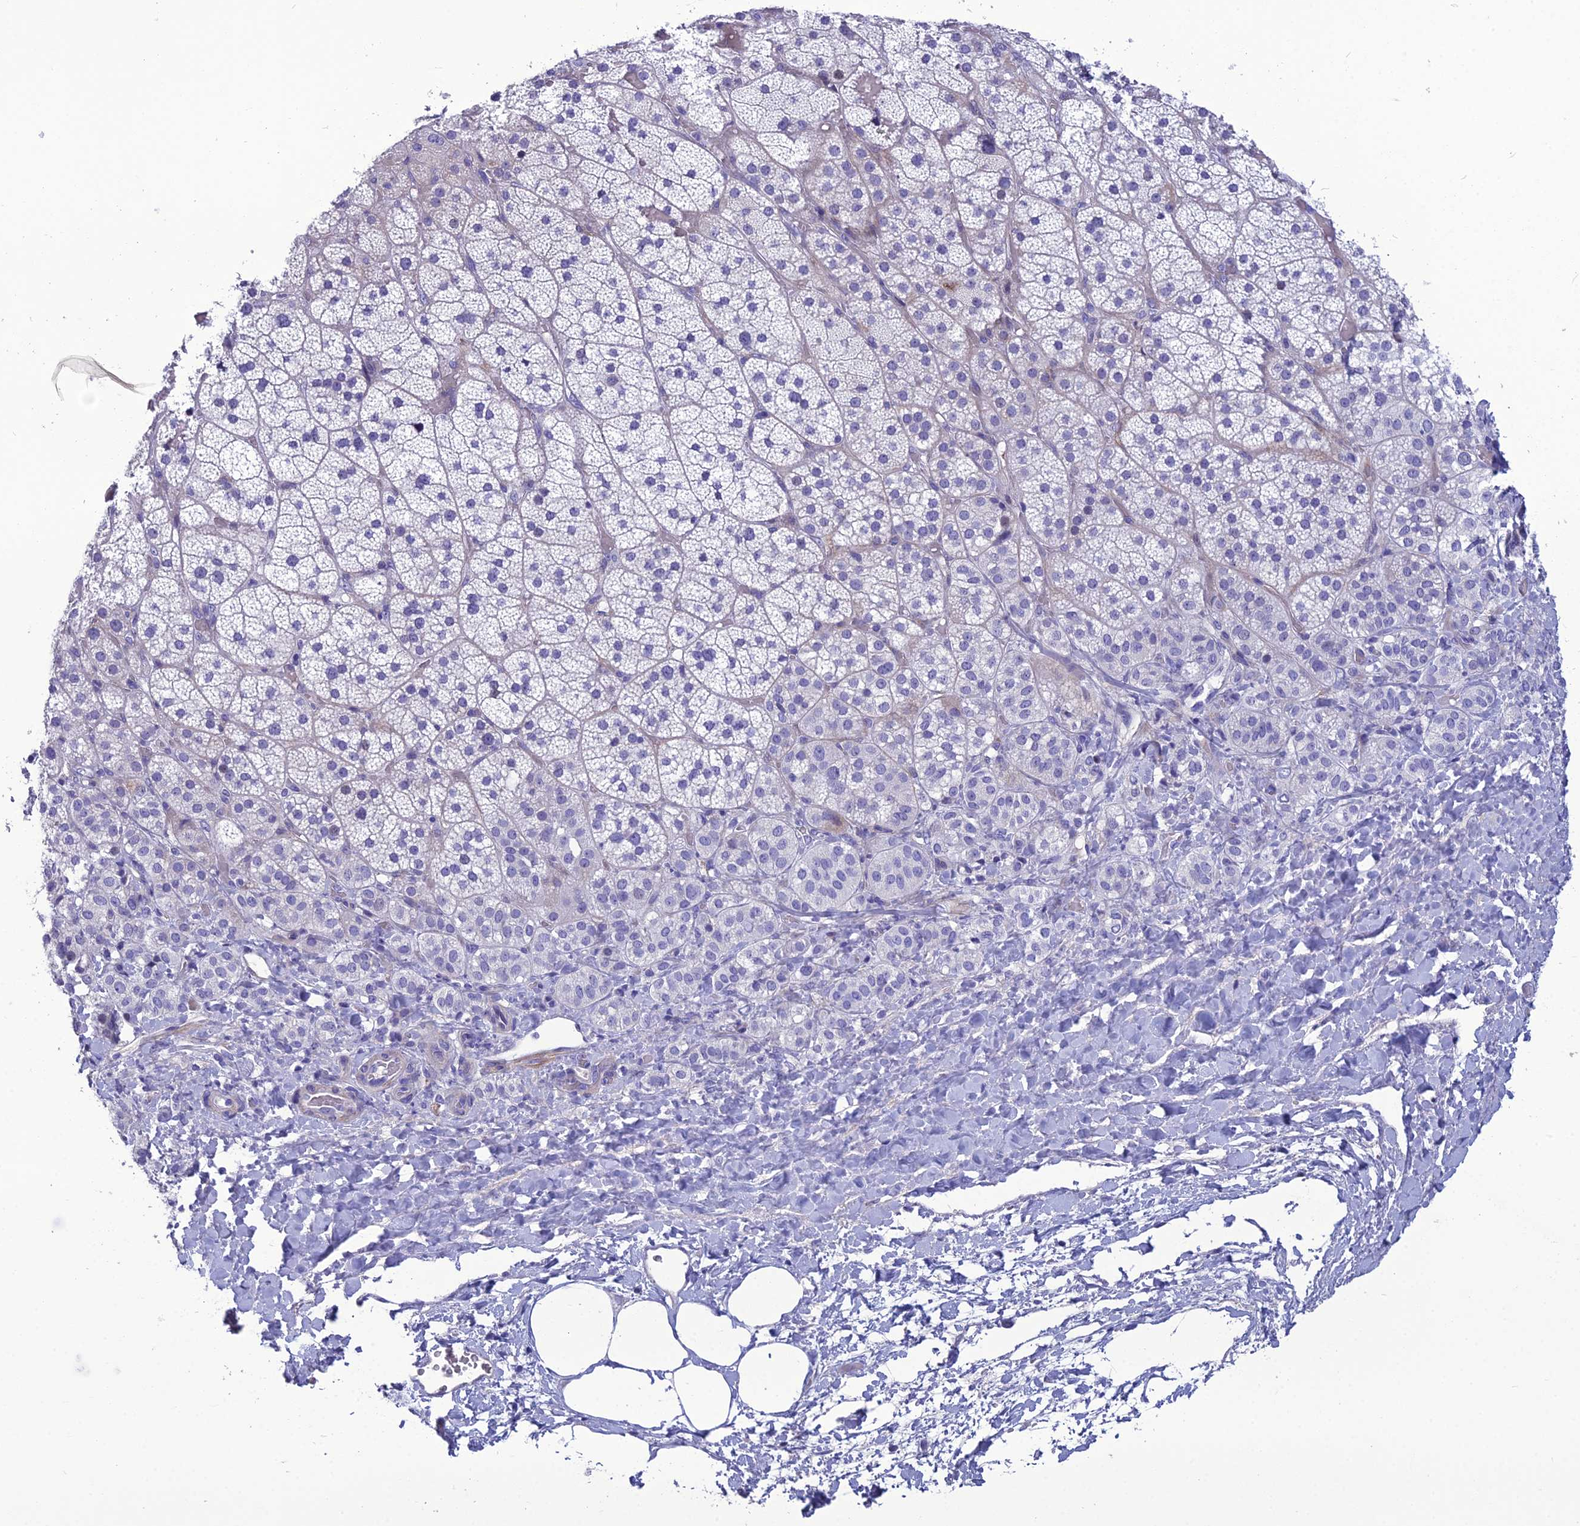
{"staining": {"intensity": "weak", "quantity": "<25%", "location": "cytoplasmic/membranous,nuclear"}, "tissue": "adrenal gland", "cell_type": "Glandular cells", "image_type": "normal", "snomed": [{"axis": "morphology", "description": "Normal tissue, NOS"}, {"axis": "topography", "description": "Adrenal gland"}], "caption": "Adrenal gland was stained to show a protein in brown. There is no significant expression in glandular cells. (Stains: DAB immunohistochemistry (IHC) with hematoxylin counter stain, Microscopy: brightfield microscopy at high magnification).", "gene": "OR56B1", "patient": {"sex": "male", "age": 57}}